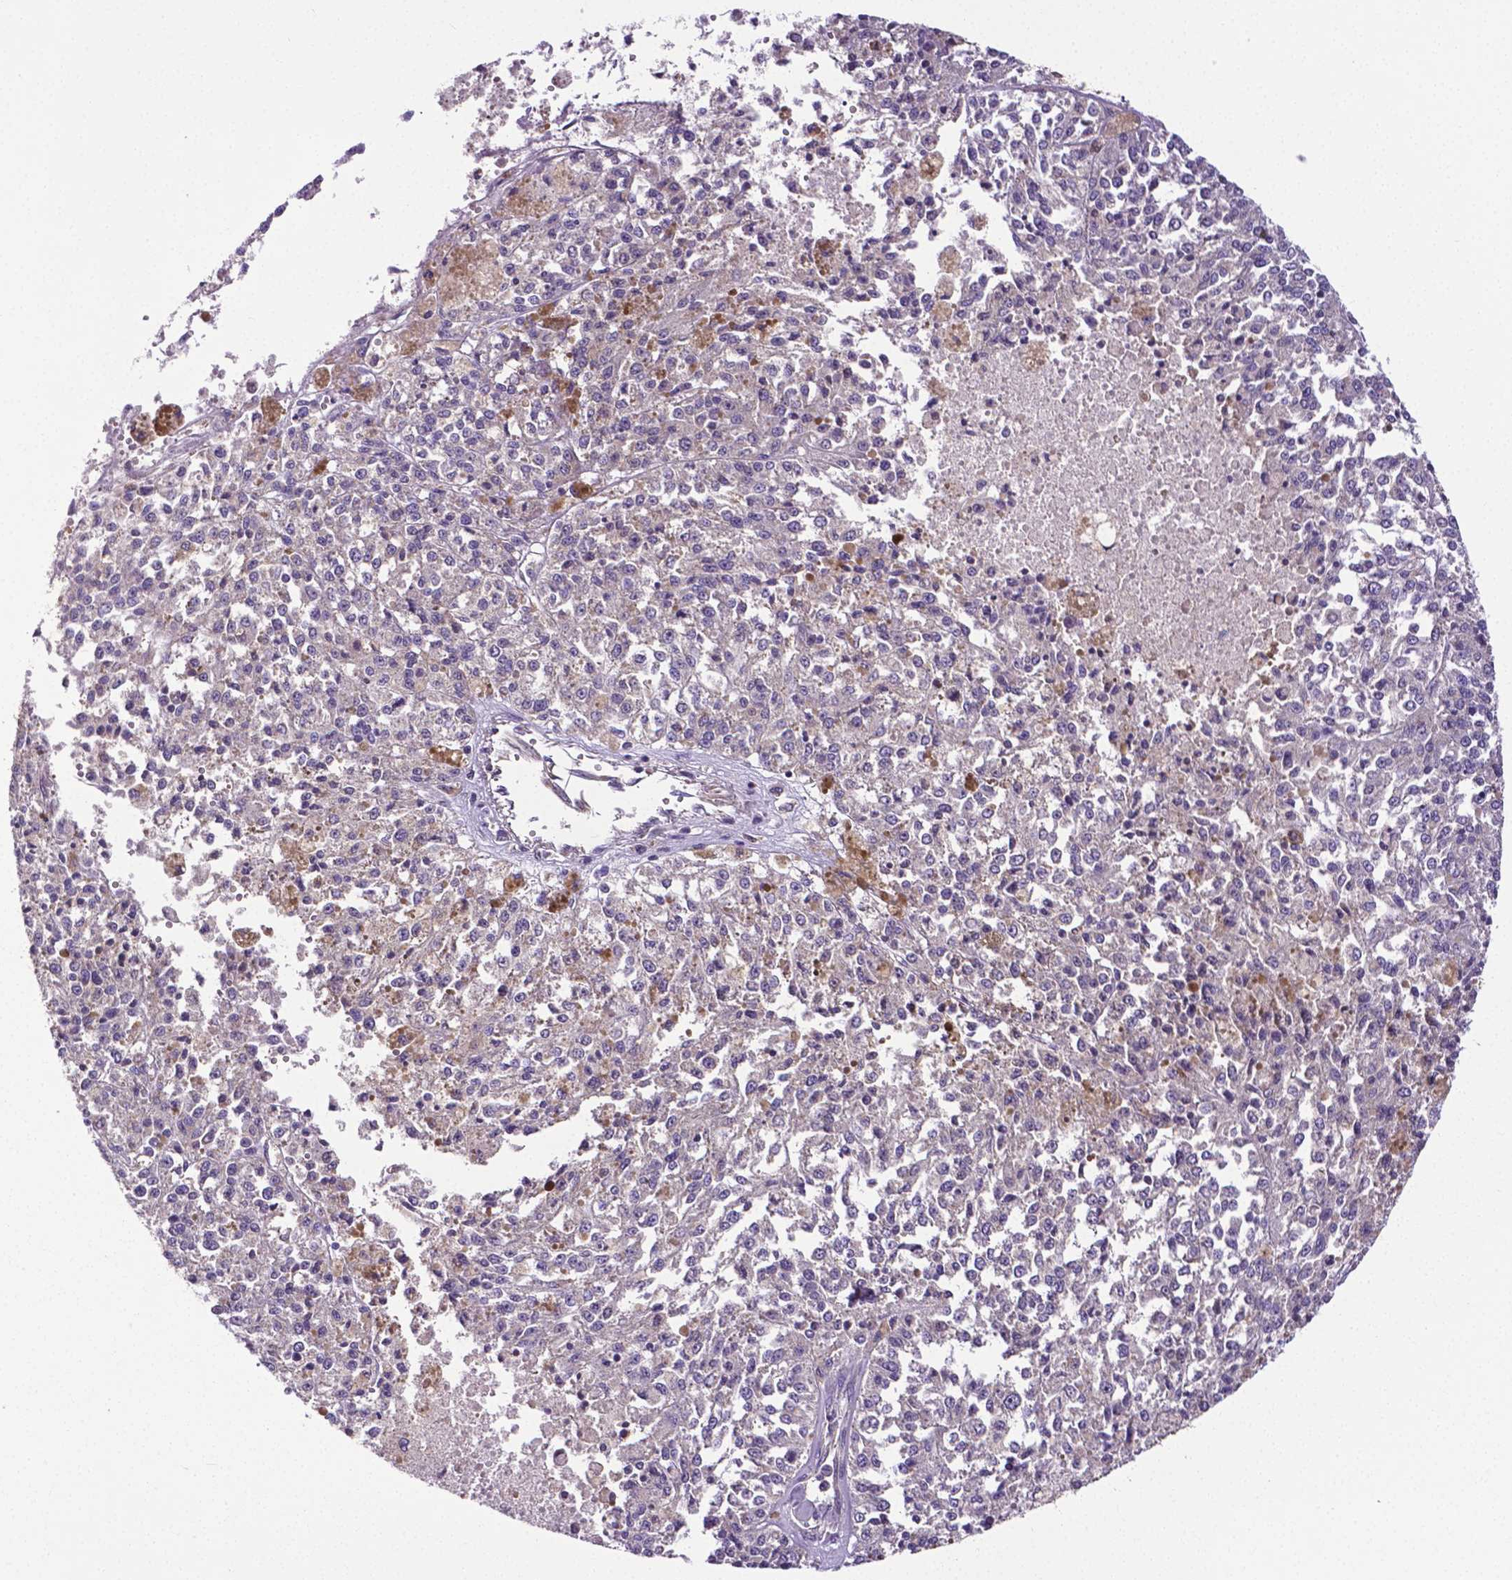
{"staining": {"intensity": "negative", "quantity": "none", "location": "none"}, "tissue": "melanoma", "cell_type": "Tumor cells", "image_type": "cancer", "snomed": [{"axis": "morphology", "description": "Malignant melanoma, Metastatic site"}, {"axis": "topography", "description": "Lymph node"}], "caption": "Immunohistochemistry (IHC) histopathology image of neoplastic tissue: melanoma stained with DAB displays no significant protein positivity in tumor cells. (Brightfield microscopy of DAB (3,3'-diaminobenzidine) immunohistochemistry (IHC) at high magnification).", "gene": "DICER1", "patient": {"sex": "female", "age": 64}}